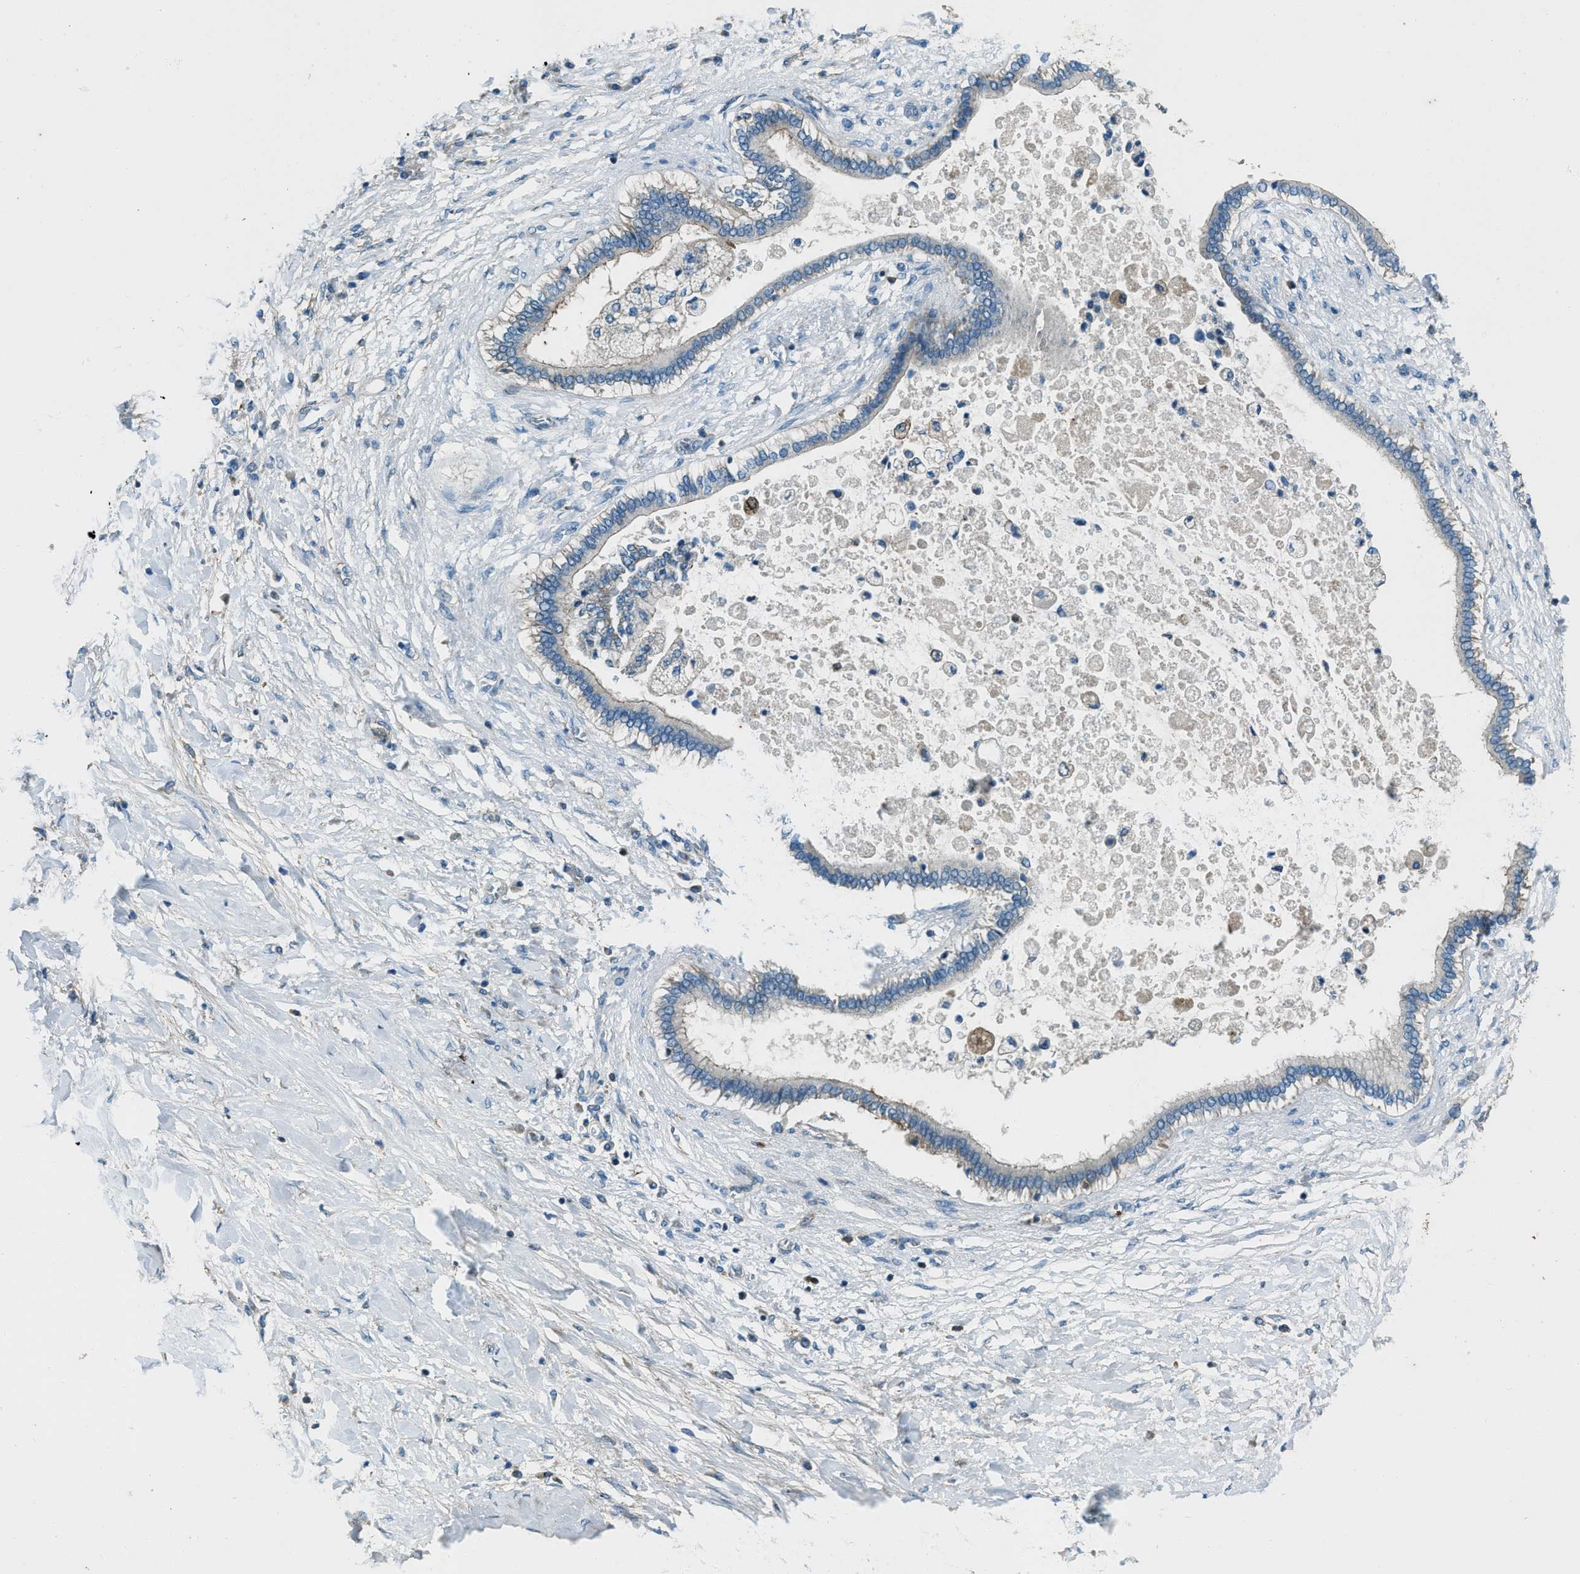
{"staining": {"intensity": "moderate", "quantity": "<25%", "location": "cytoplasmic/membranous"}, "tissue": "liver cancer", "cell_type": "Tumor cells", "image_type": "cancer", "snomed": [{"axis": "morphology", "description": "Cholangiocarcinoma"}, {"axis": "topography", "description": "Liver"}], "caption": "This is an image of IHC staining of liver cancer (cholangiocarcinoma), which shows moderate positivity in the cytoplasmic/membranous of tumor cells.", "gene": "SVIL", "patient": {"sex": "male", "age": 50}}